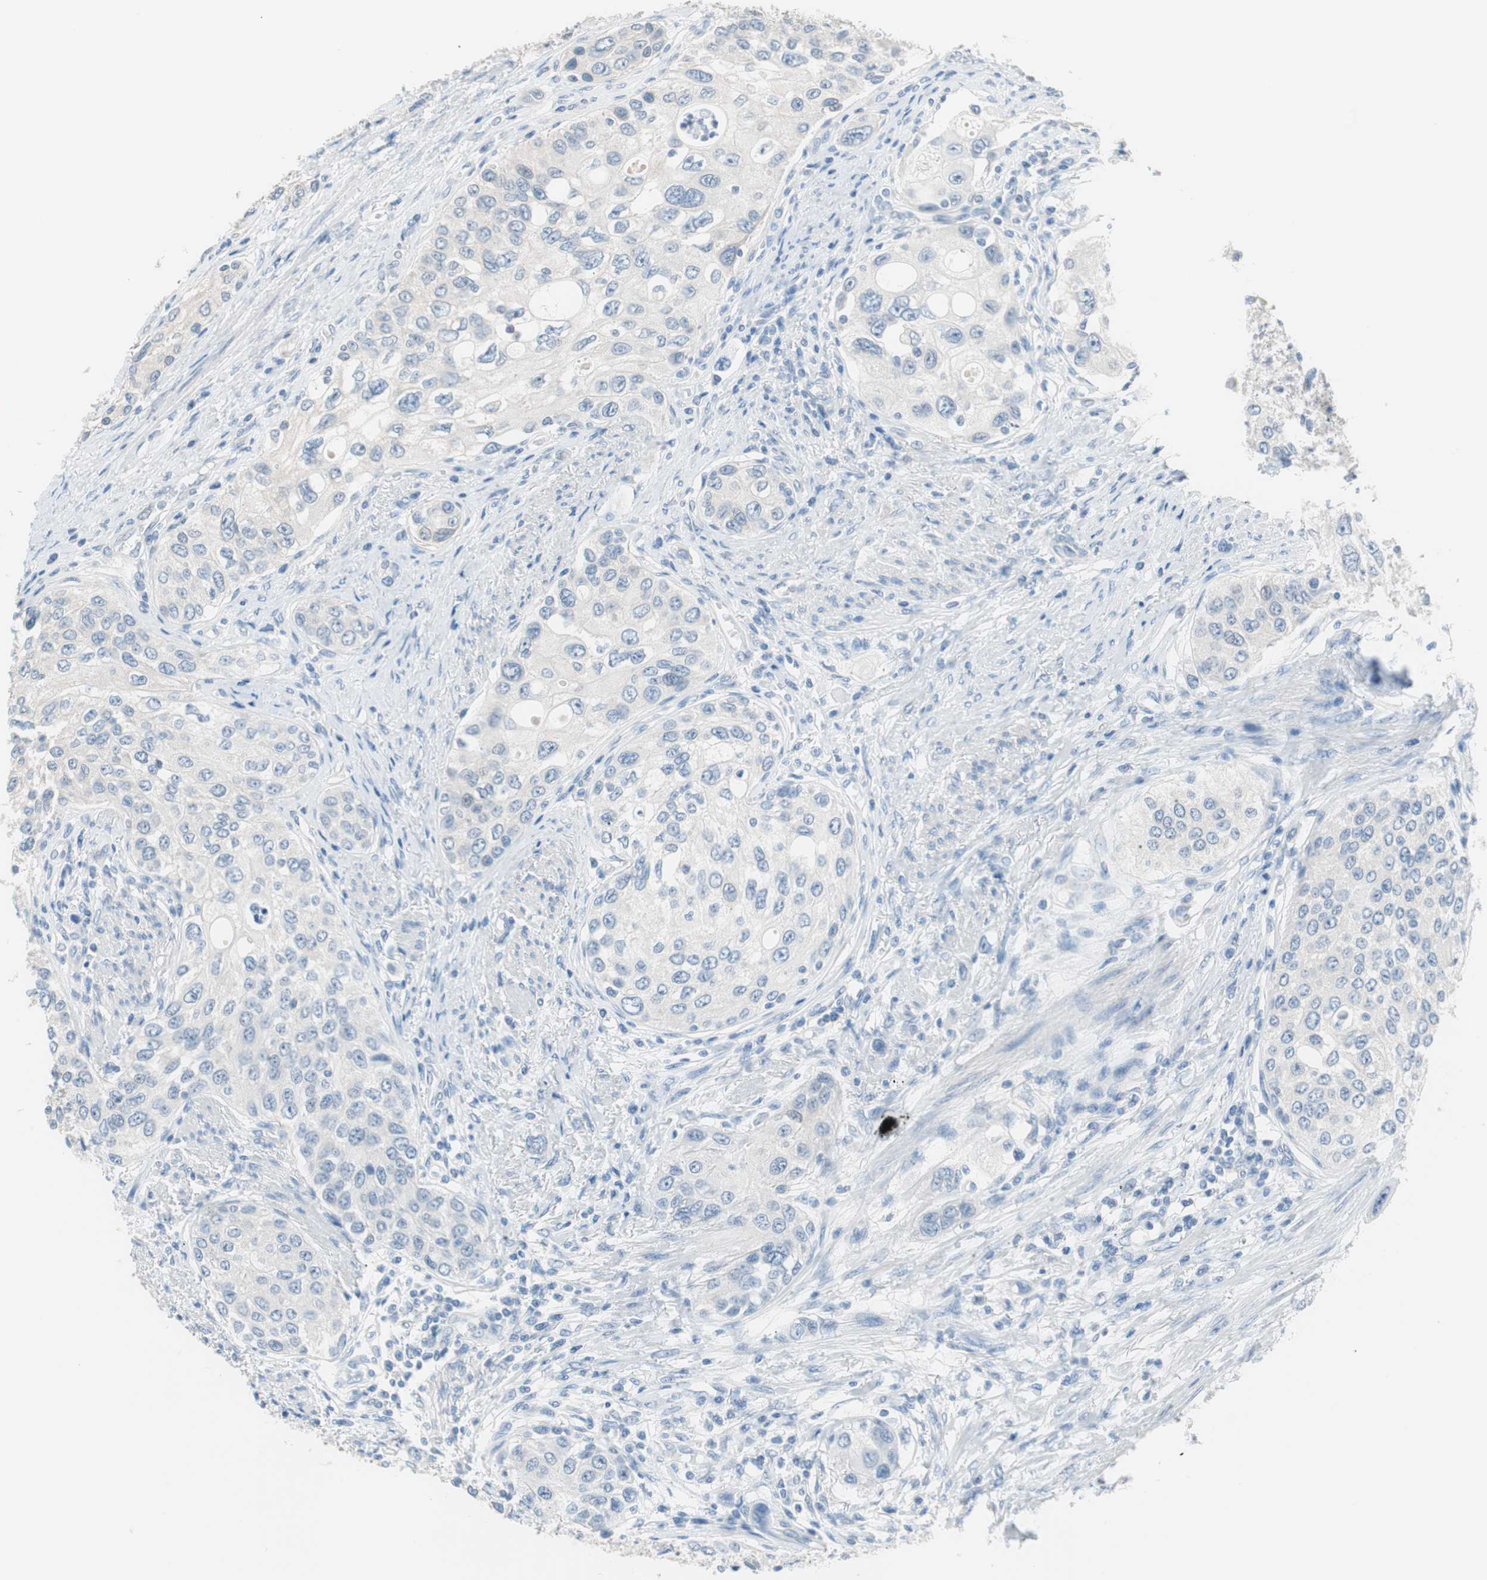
{"staining": {"intensity": "negative", "quantity": "none", "location": "none"}, "tissue": "urothelial cancer", "cell_type": "Tumor cells", "image_type": "cancer", "snomed": [{"axis": "morphology", "description": "Urothelial carcinoma, High grade"}, {"axis": "topography", "description": "Urinary bladder"}], "caption": "DAB (3,3'-diaminobenzidine) immunohistochemical staining of urothelial cancer displays no significant expression in tumor cells.", "gene": "VIL1", "patient": {"sex": "female", "age": 56}}